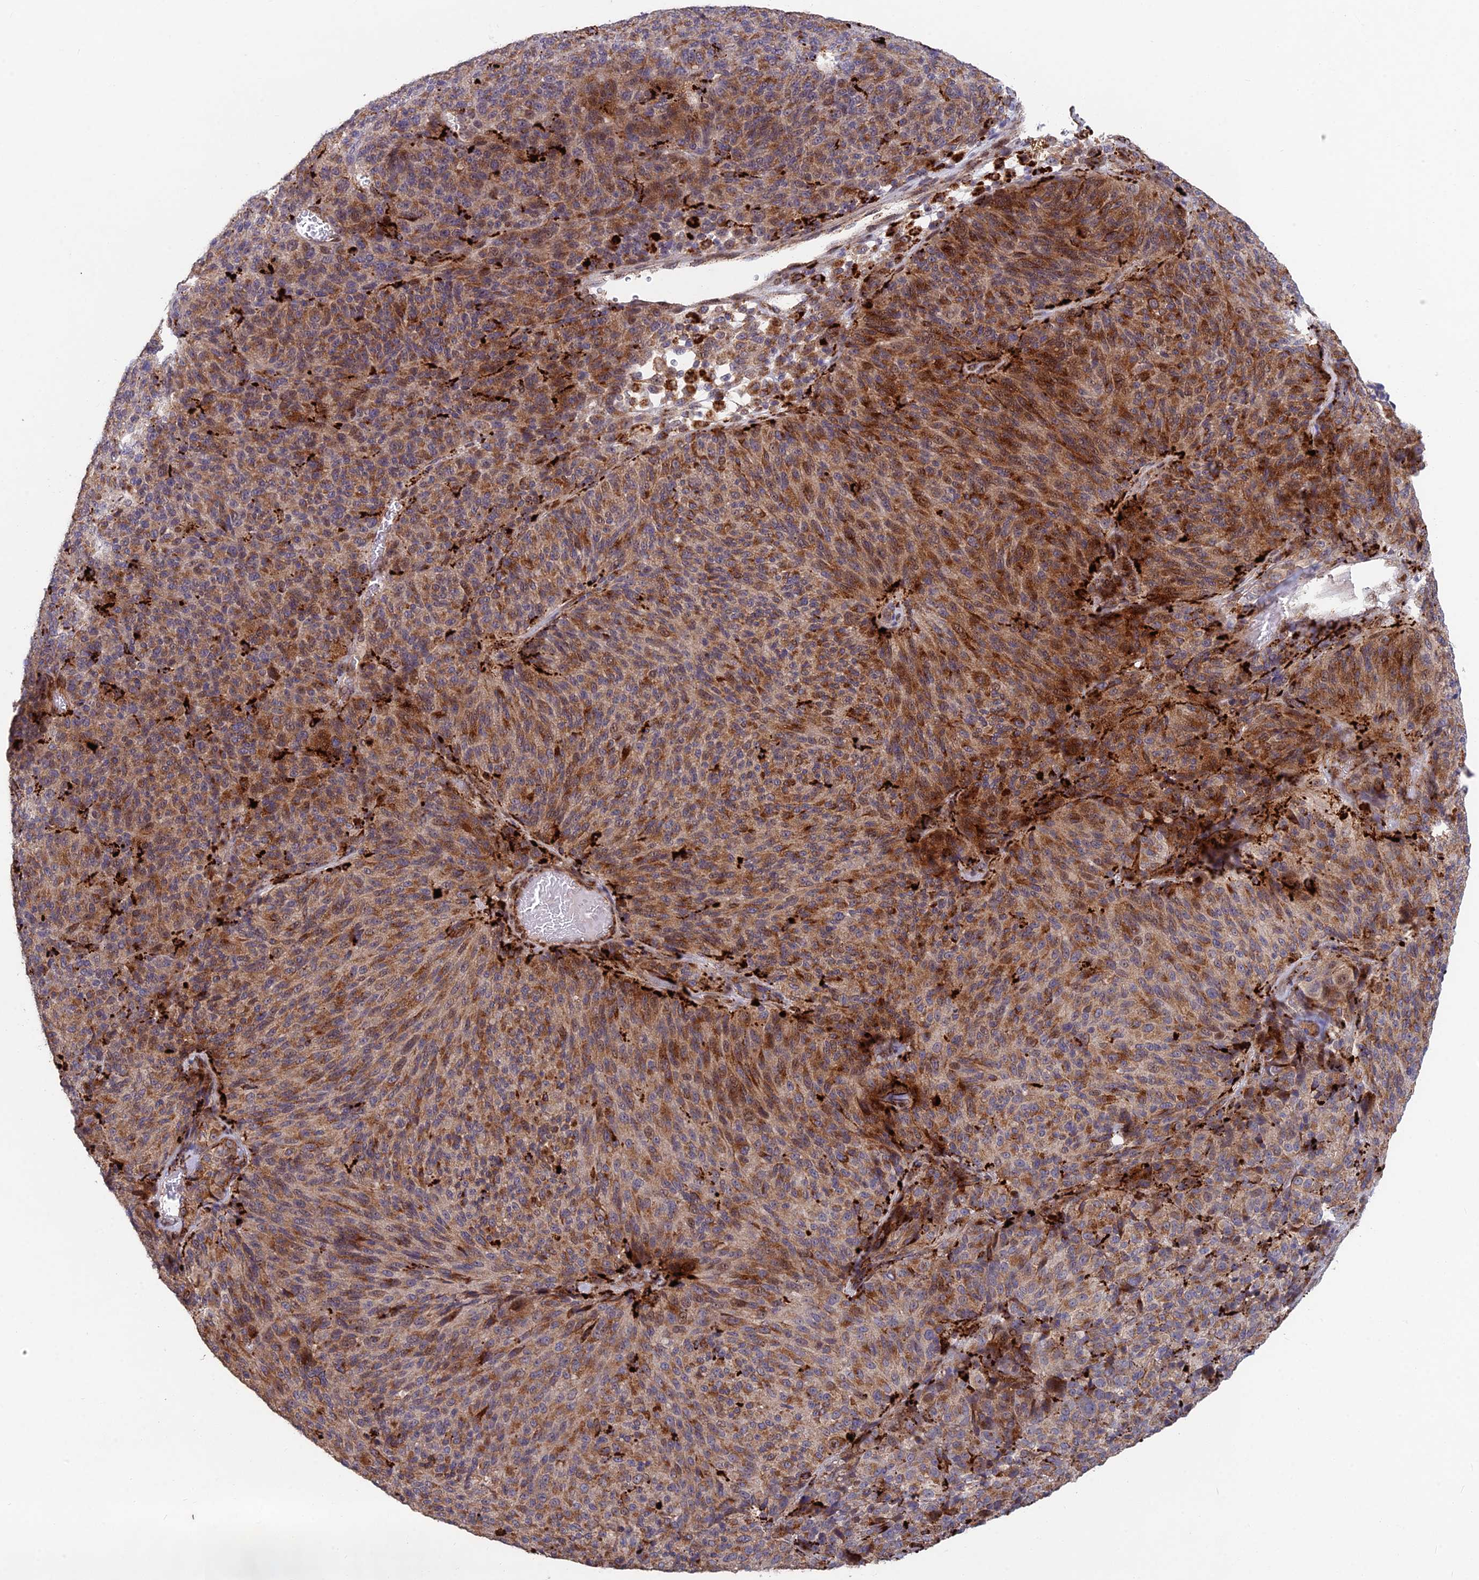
{"staining": {"intensity": "moderate", "quantity": ">75%", "location": "cytoplasmic/membranous"}, "tissue": "melanoma", "cell_type": "Tumor cells", "image_type": "cancer", "snomed": [{"axis": "morphology", "description": "Malignant melanoma, Metastatic site"}, {"axis": "topography", "description": "Brain"}], "caption": "This image demonstrates immunohistochemistry staining of melanoma, with medium moderate cytoplasmic/membranous staining in approximately >75% of tumor cells.", "gene": "FOXS1", "patient": {"sex": "female", "age": 56}}